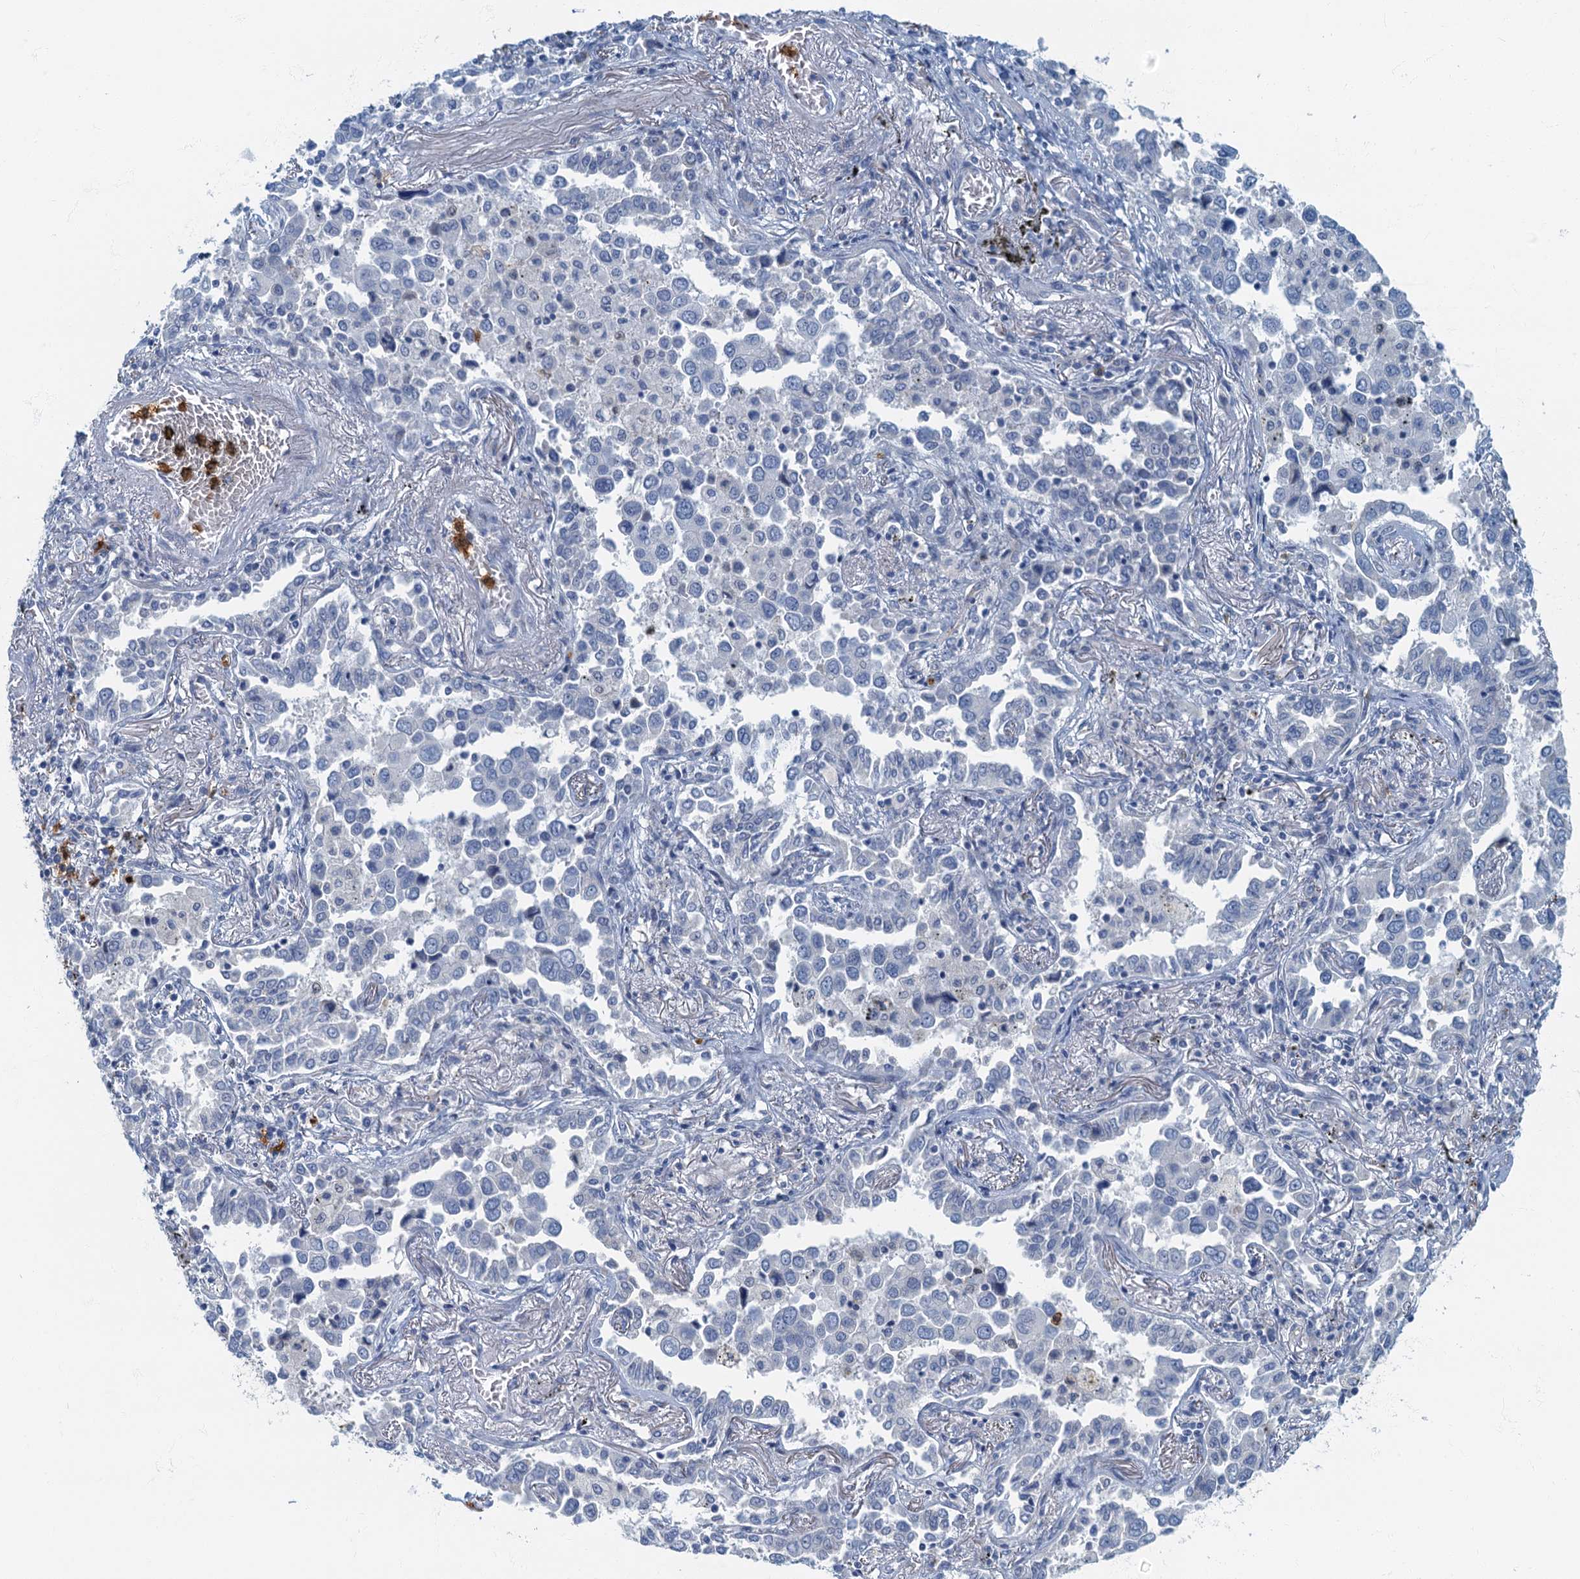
{"staining": {"intensity": "negative", "quantity": "none", "location": "none"}, "tissue": "lung cancer", "cell_type": "Tumor cells", "image_type": "cancer", "snomed": [{"axis": "morphology", "description": "Adenocarcinoma, NOS"}, {"axis": "topography", "description": "Lung"}], "caption": "DAB (3,3'-diaminobenzidine) immunohistochemical staining of human lung adenocarcinoma displays no significant expression in tumor cells.", "gene": "ANKDD1A", "patient": {"sex": "male", "age": 67}}